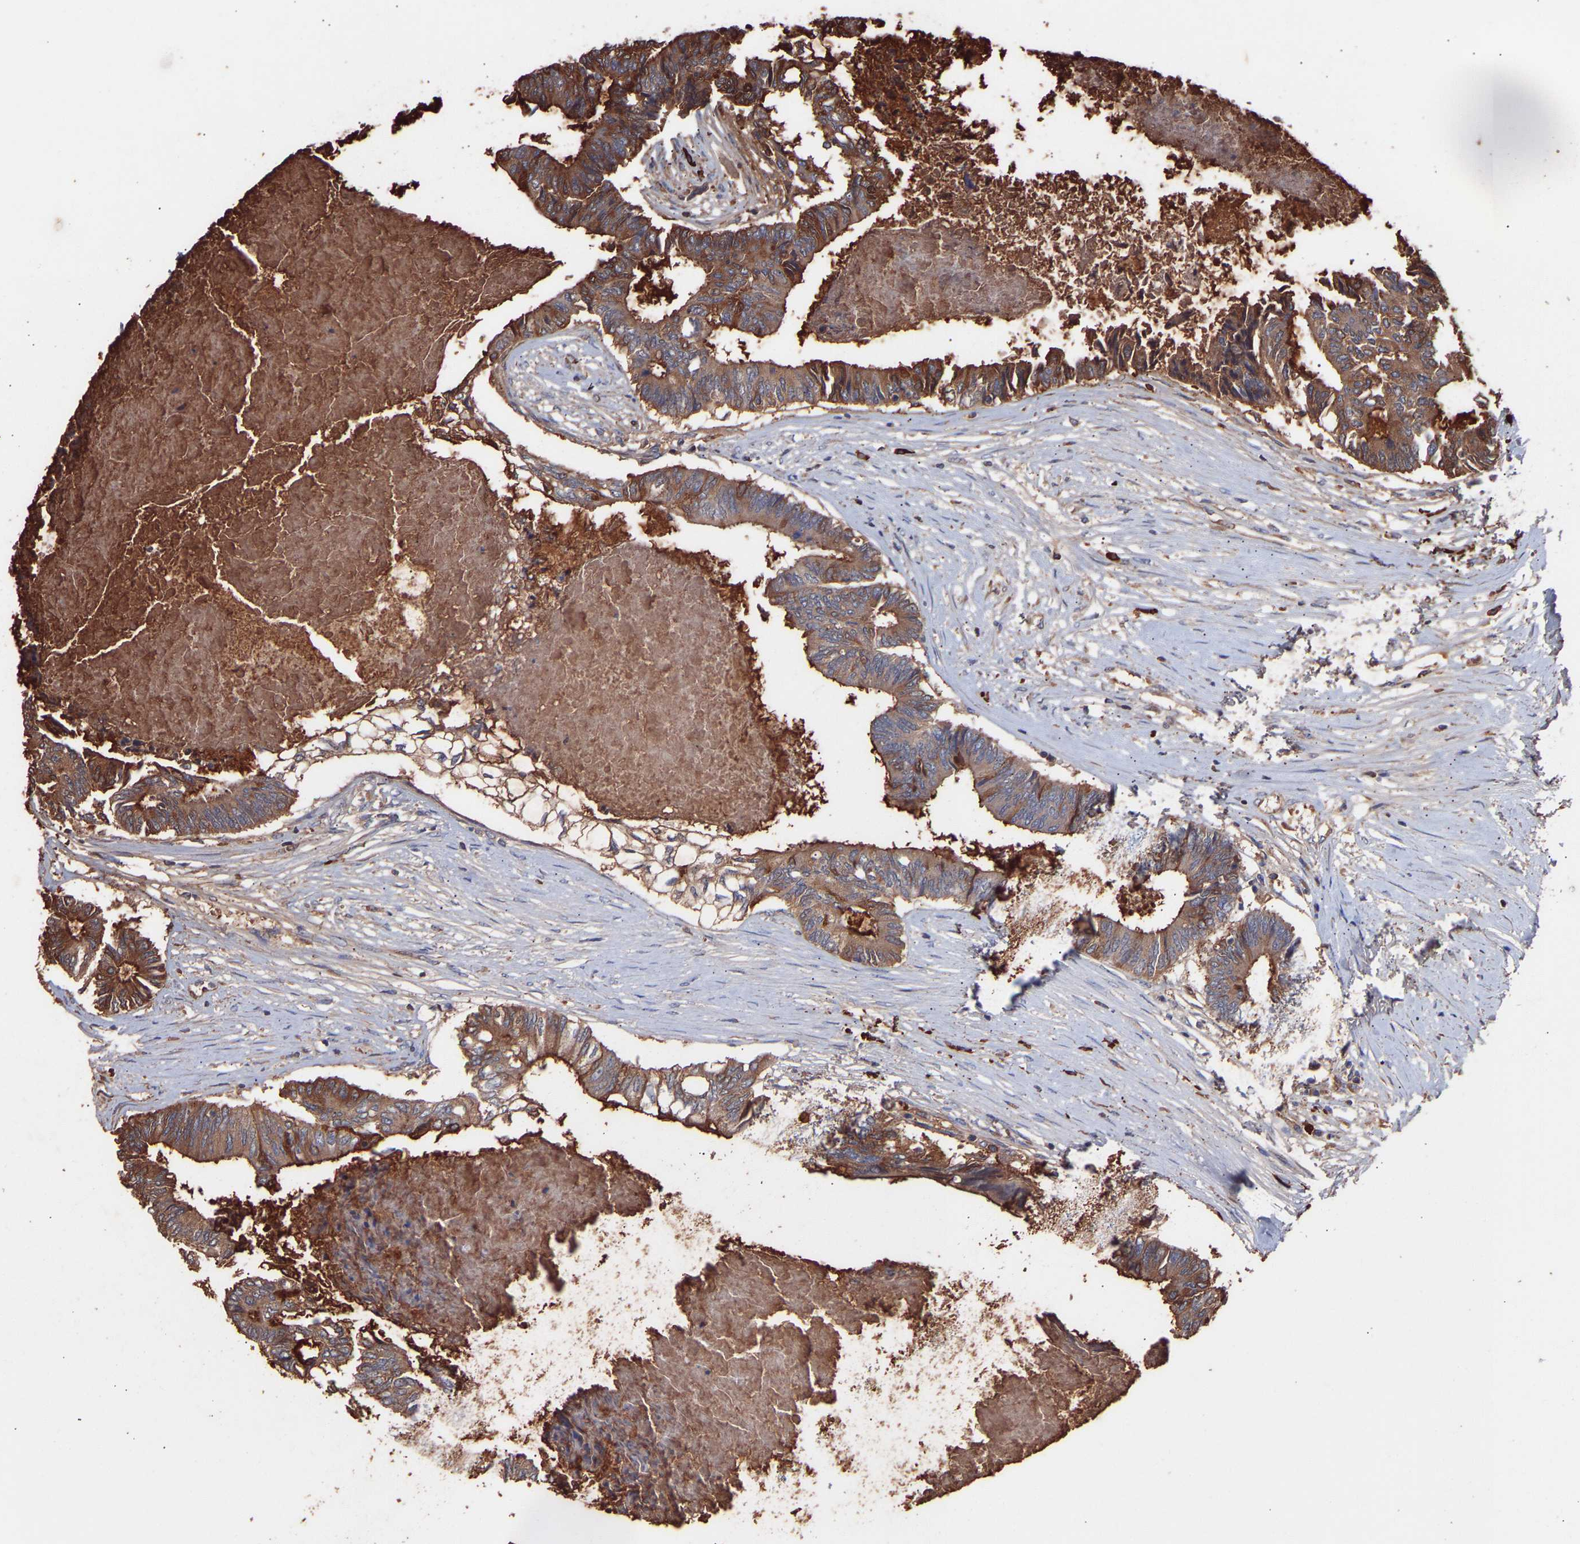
{"staining": {"intensity": "moderate", "quantity": ">75%", "location": "cytoplasmic/membranous"}, "tissue": "colorectal cancer", "cell_type": "Tumor cells", "image_type": "cancer", "snomed": [{"axis": "morphology", "description": "Adenocarcinoma, NOS"}, {"axis": "topography", "description": "Rectum"}], "caption": "Moderate cytoplasmic/membranous protein positivity is present in about >75% of tumor cells in colorectal cancer. The staining is performed using DAB (3,3'-diaminobenzidine) brown chromogen to label protein expression. The nuclei are counter-stained blue using hematoxylin.", "gene": "TMEM268", "patient": {"sex": "male", "age": 63}}